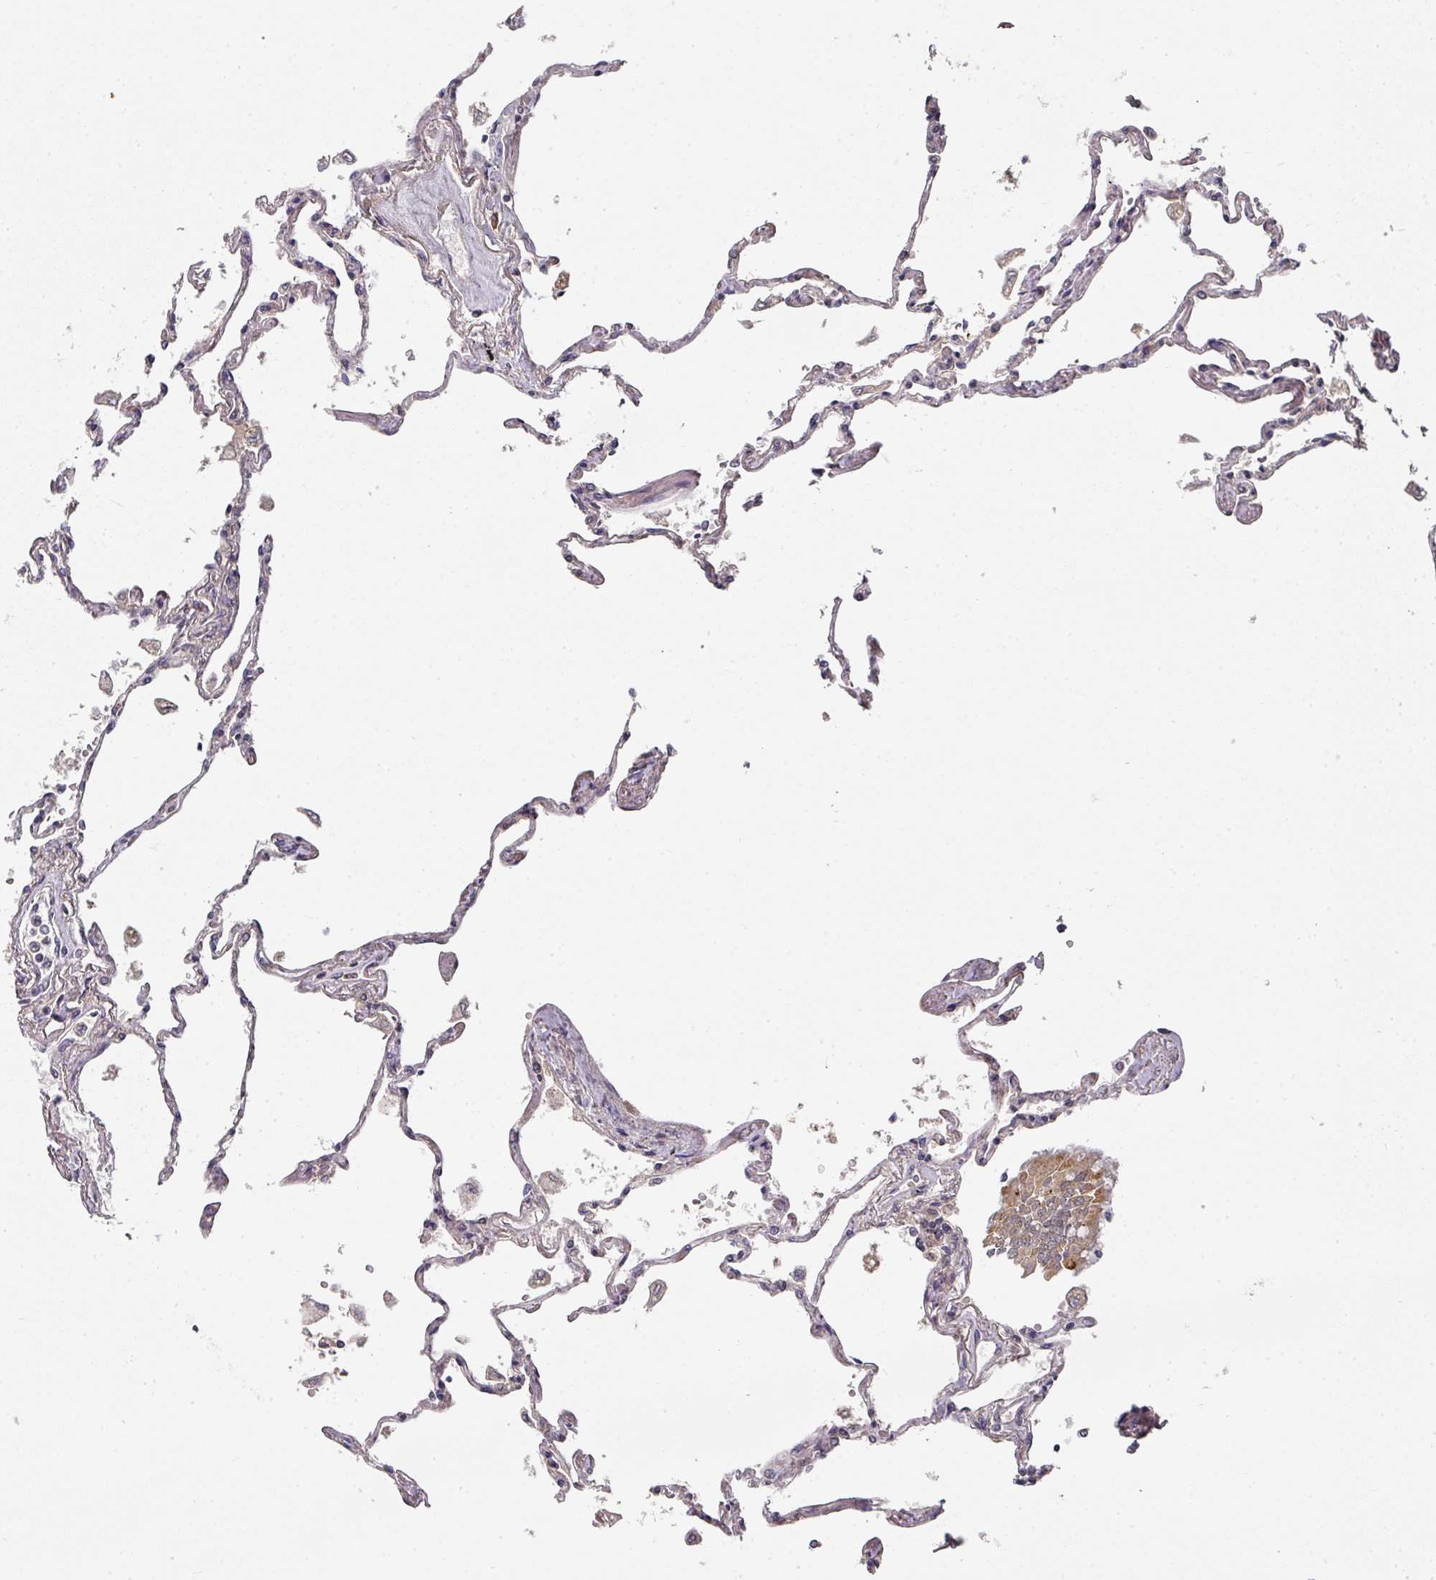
{"staining": {"intensity": "weak", "quantity": "<25%", "location": "cytoplasmic/membranous"}, "tissue": "lung", "cell_type": "Alveolar cells", "image_type": "normal", "snomed": [{"axis": "morphology", "description": "Normal tissue, NOS"}, {"axis": "topography", "description": "Lung"}], "caption": "An immunohistochemistry (IHC) photomicrograph of normal lung is shown. There is no staining in alveolar cells of lung.", "gene": "EXTL3", "patient": {"sex": "female", "age": 67}}